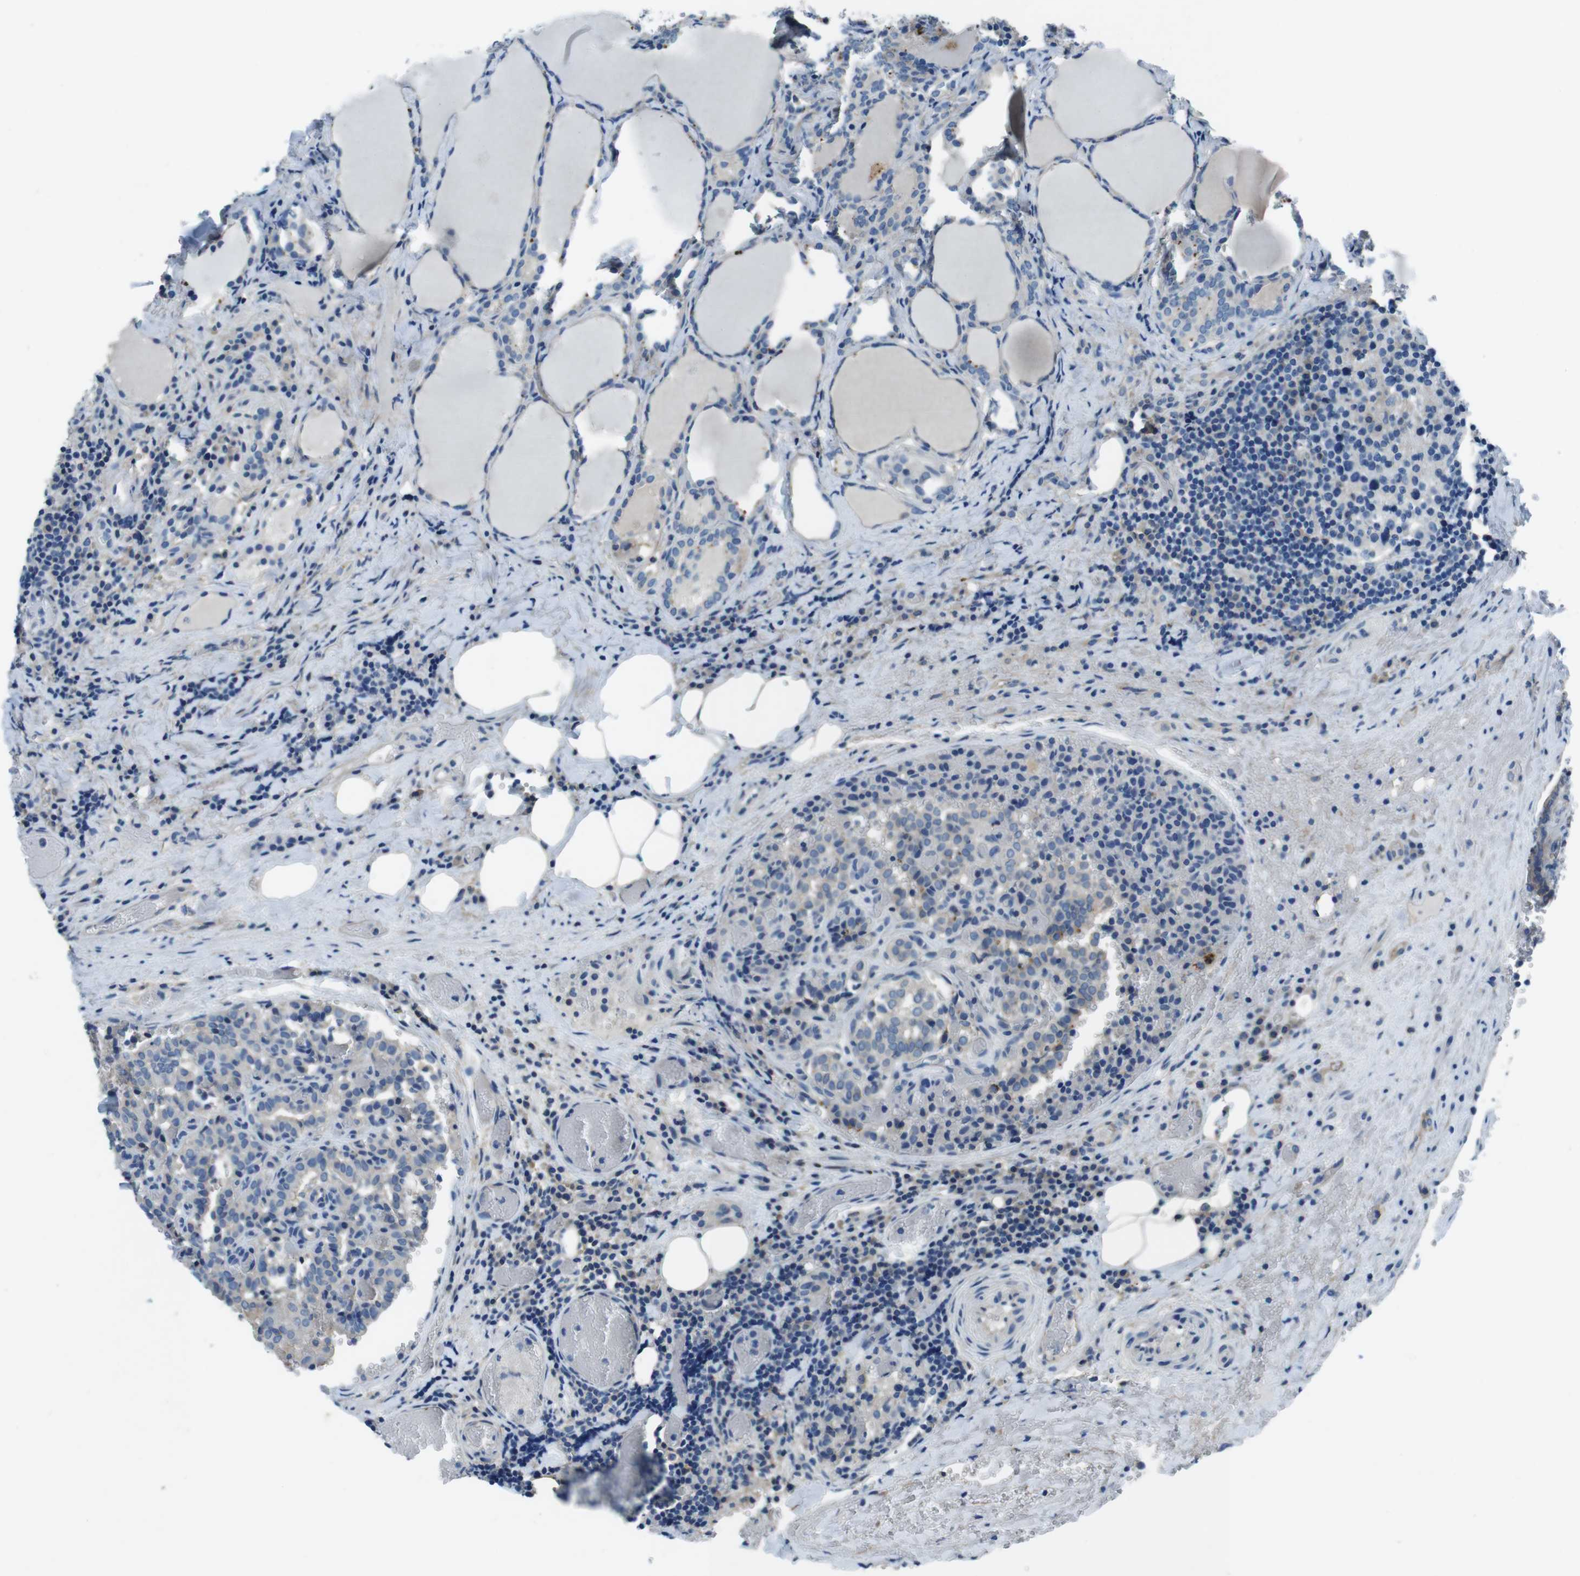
{"staining": {"intensity": "weak", "quantity": "<25%", "location": "cytoplasmic/membranous"}, "tissue": "thyroid cancer", "cell_type": "Tumor cells", "image_type": "cancer", "snomed": [{"axis": "morphology", "description": "Normal tissue, NOS"}, {"axis": "morphology", "description": "Papillary adenocarcinoma, NOS"}, {"axis": "topography", "description": "Thyroid gland"}], "caption": "IHC histopathology image of neoplastic tissue: human thyroid cancer stained with DAB shows no significant protein staining in tumor cells. The staining is performed using DAB brown chromogen with nuclei counter-stained in using hematoxylin.", "gene": "TULP3", "patient": {"sex": "female", "age": 30}}